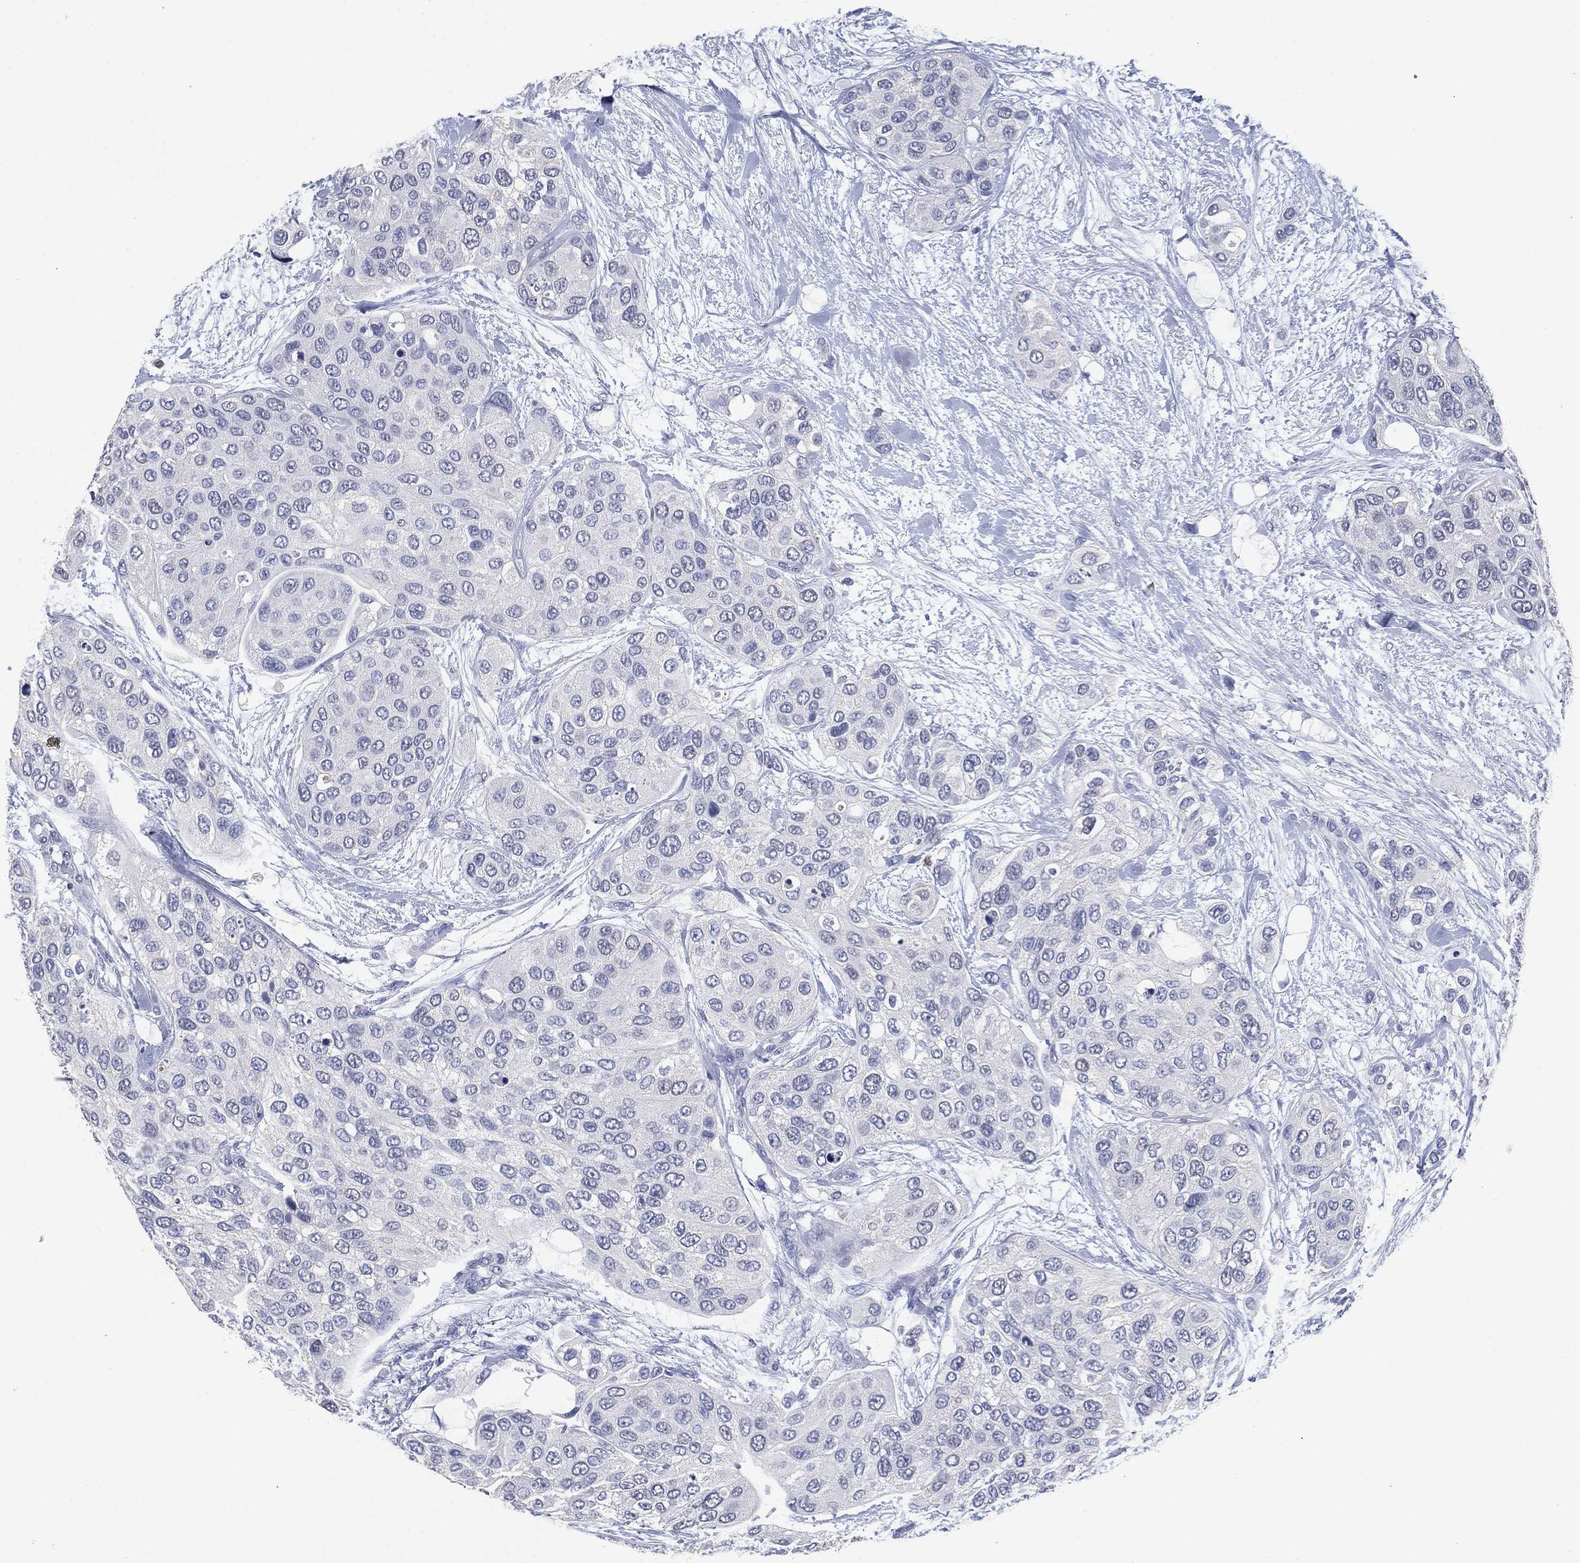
{"staining": {"intensity": "negative", "quantity": "none", "location": "none"}, "tissue": "urothelial cancer", "cell_type": "Tumor cells", "image_type": "cancer", "snomed": [{"axis": "morphology", "description": "Urothelial carcinoma, High grade"}, {"axis": "topography", "description": "Urinary bladder"}], "caption": "An image of urothelial cancer stained for a protein reveals no brown staining in tumor cells. (DAB IHC with hematoxylin counter stain).", "gene": "FSCN2", "patient": {"sex": "male", "age": 77}}